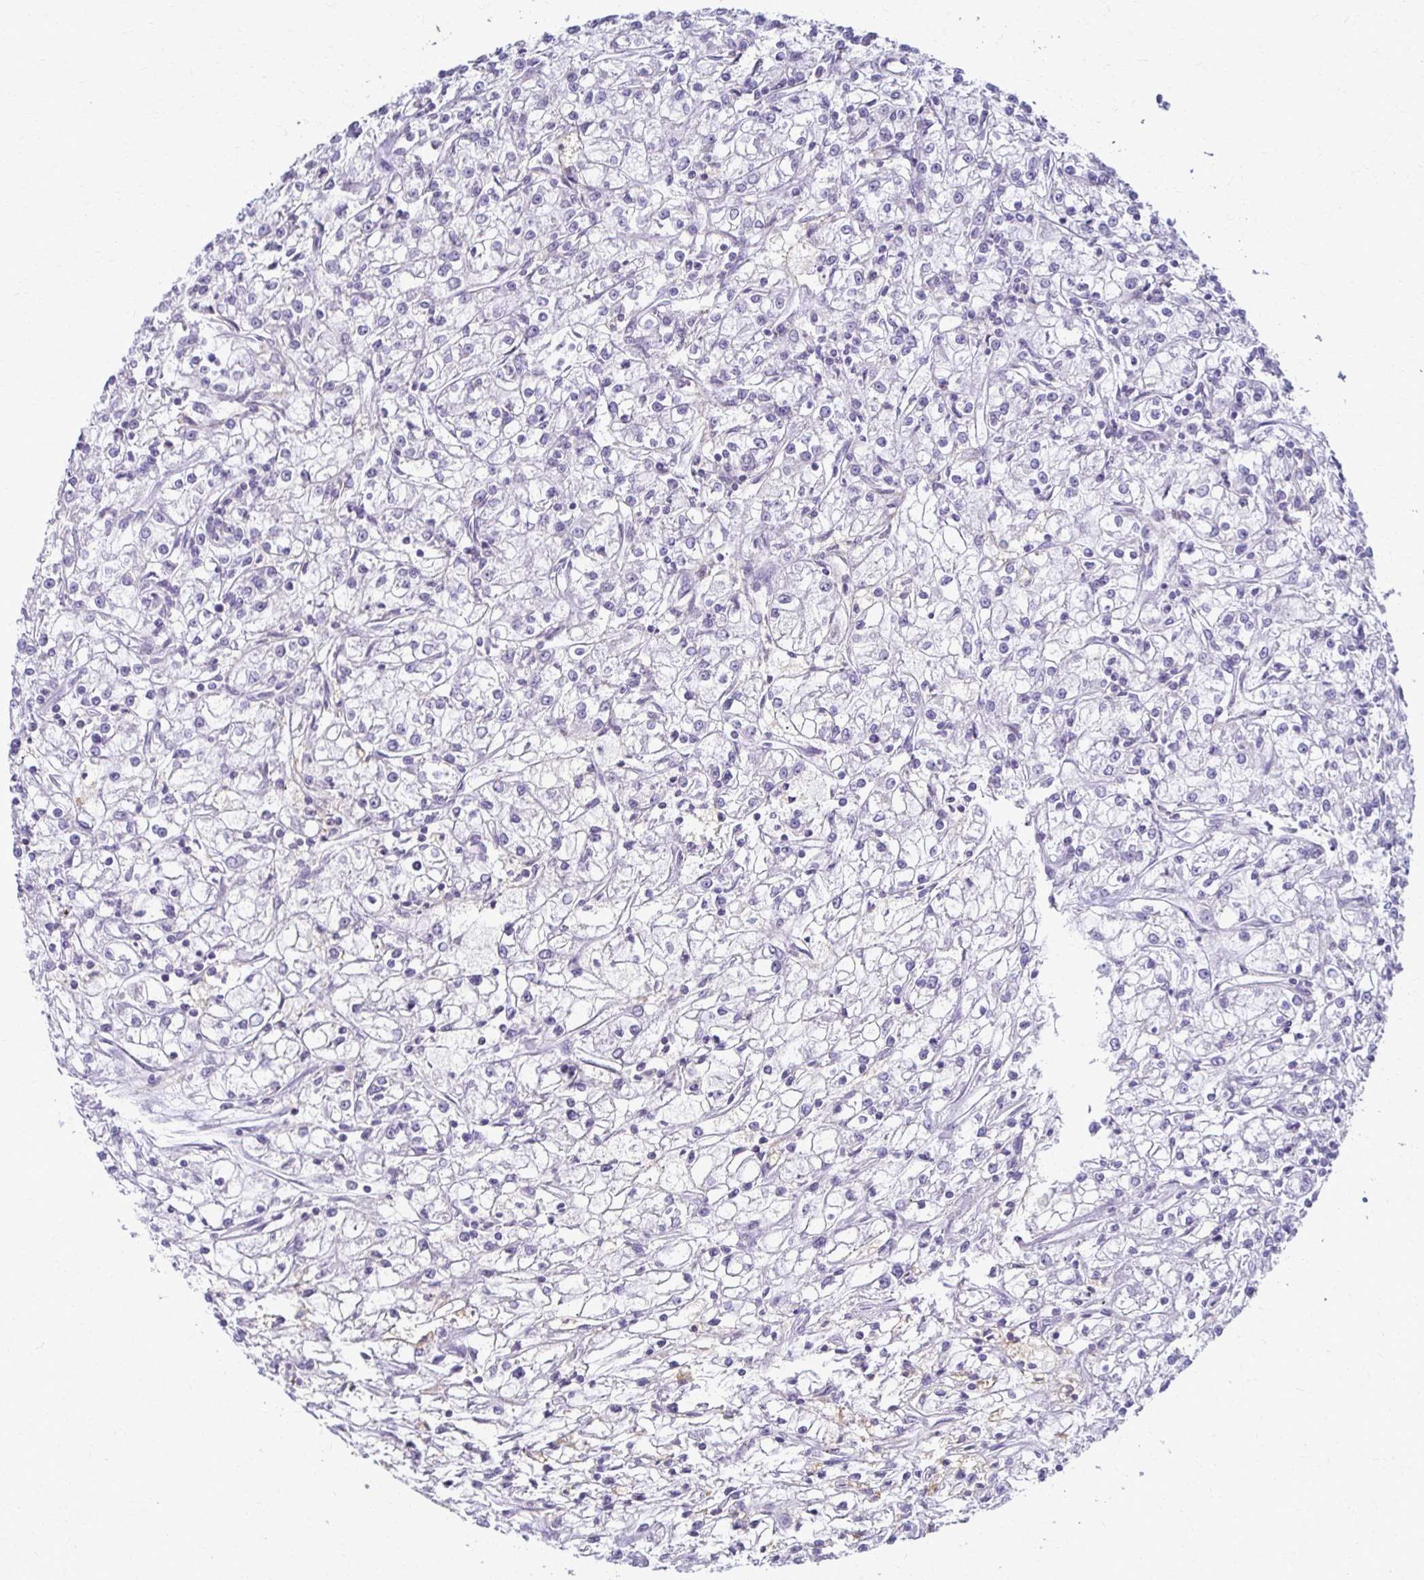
{"staining": {"intensity": "negative", "quantity": "none", "location": "none"}, "tissue": "renal cancer", "cell_type": "Tumor cells", "image_type": "cancer", "snomed": [{"axis": "morphology", "description": "Adenocarcinoma, NOS"}, {"axis": "topography", "description": "Kidney"}], "caption": "Photomicrograph shows no significant protein staining in tumor cells of renal cancer (adenocarcinoma).", "gene": "FCGR2B", "patient": {"sex": "female", "age": 59}}